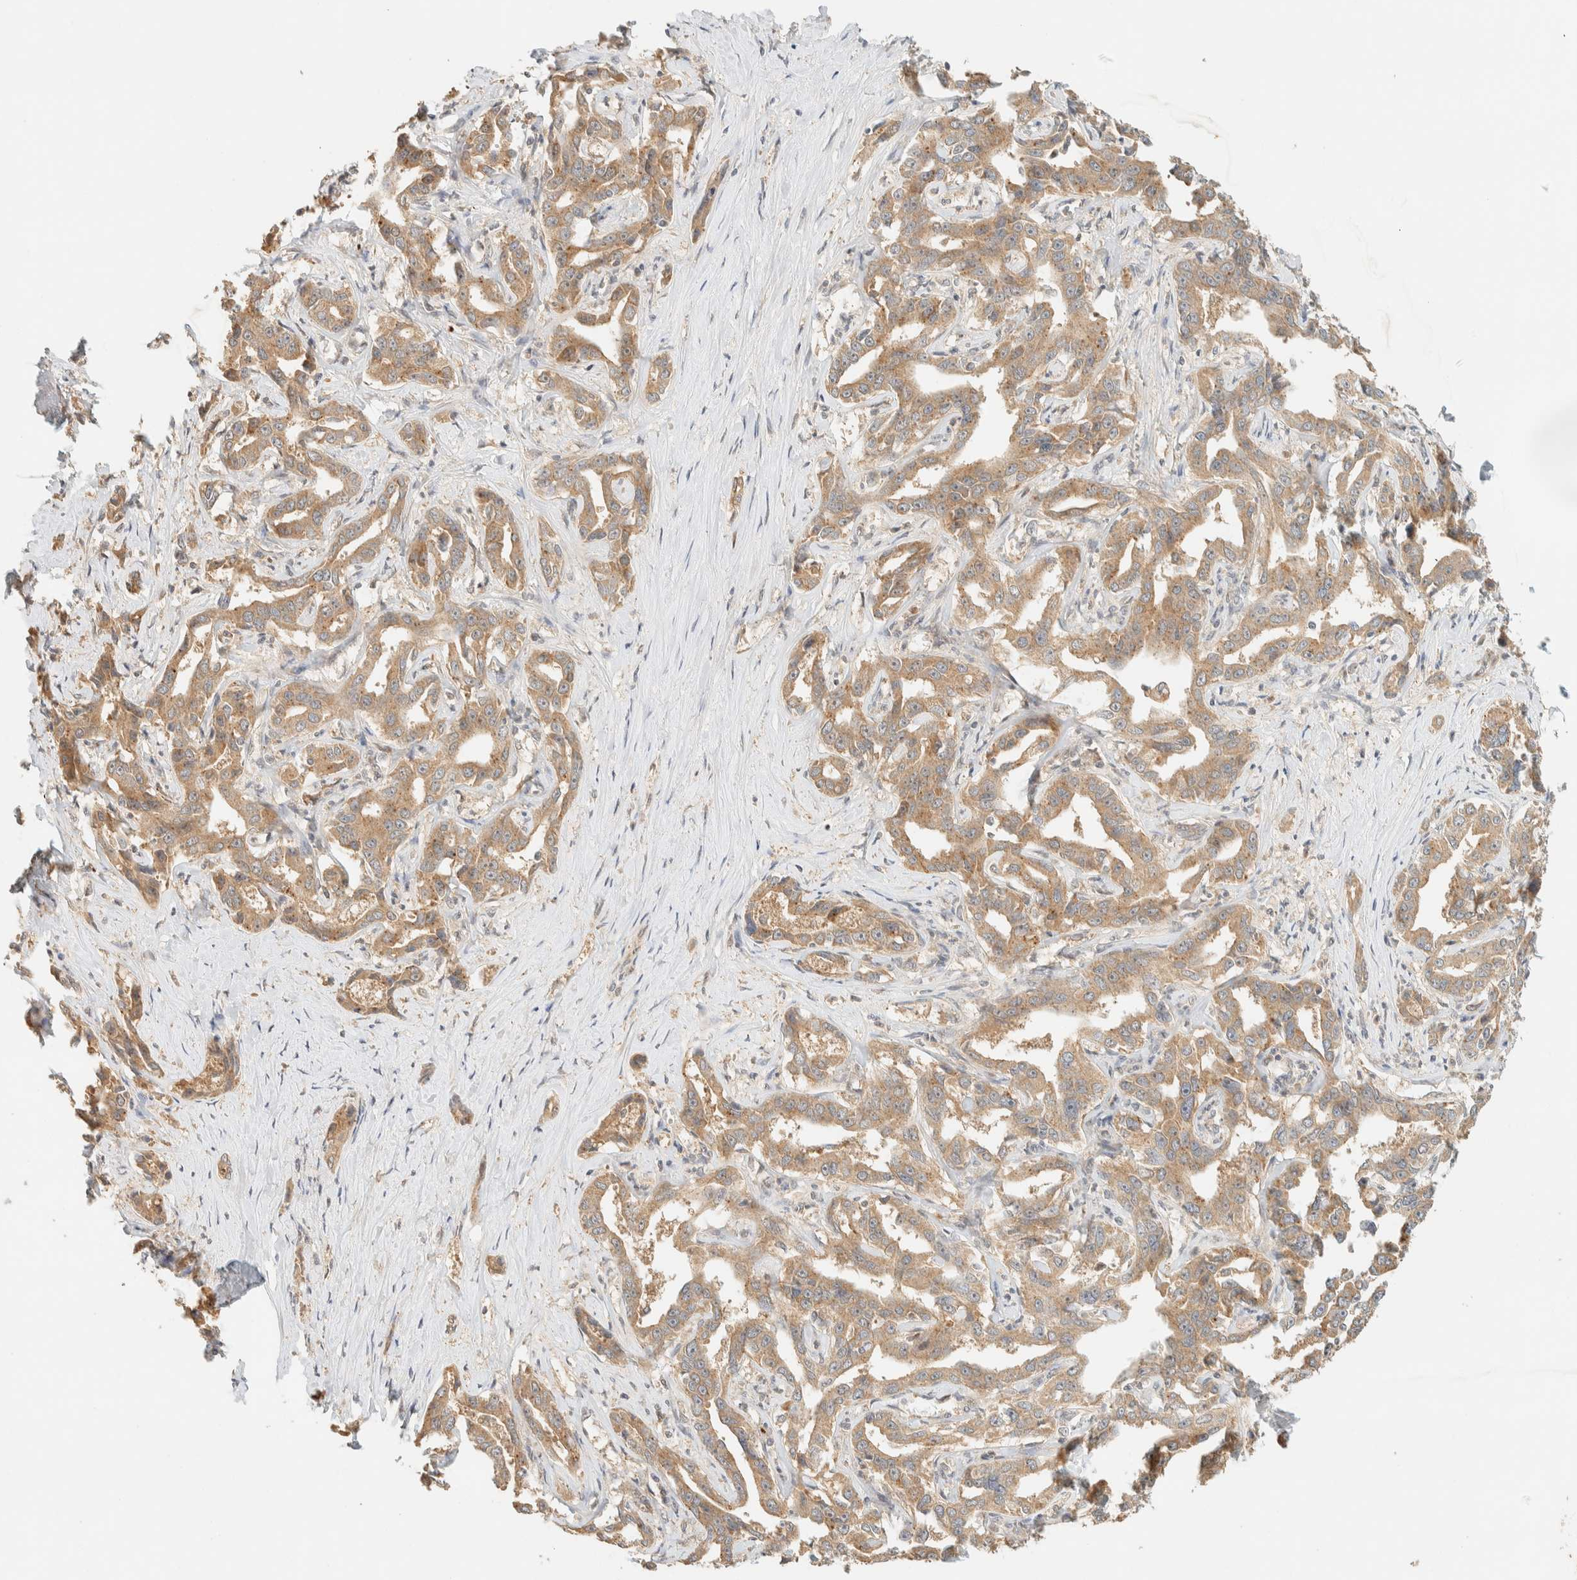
{"staining": {"intensity": "moderate", "quantity": ">75%", "location": "cytoplasmic/membranous"}, "tissue": "liver cancer", "cell_type": "Tumor cells", "image_type": "cancer", "snomed": [{"axis": "morphology", "description": "Cholangiocarcinoma"}, {"axis": "topography", "description": "Liver"}], "caption": "DAB immunohistochemical staining of liver cancer (cholangiocarcinoma) reveals moderate cytoplasmic/membranous protein staining in approximately >75% of tumor cells.", "gene": "ZBTB34", "patient": {"sex": "male", "age": 59}}